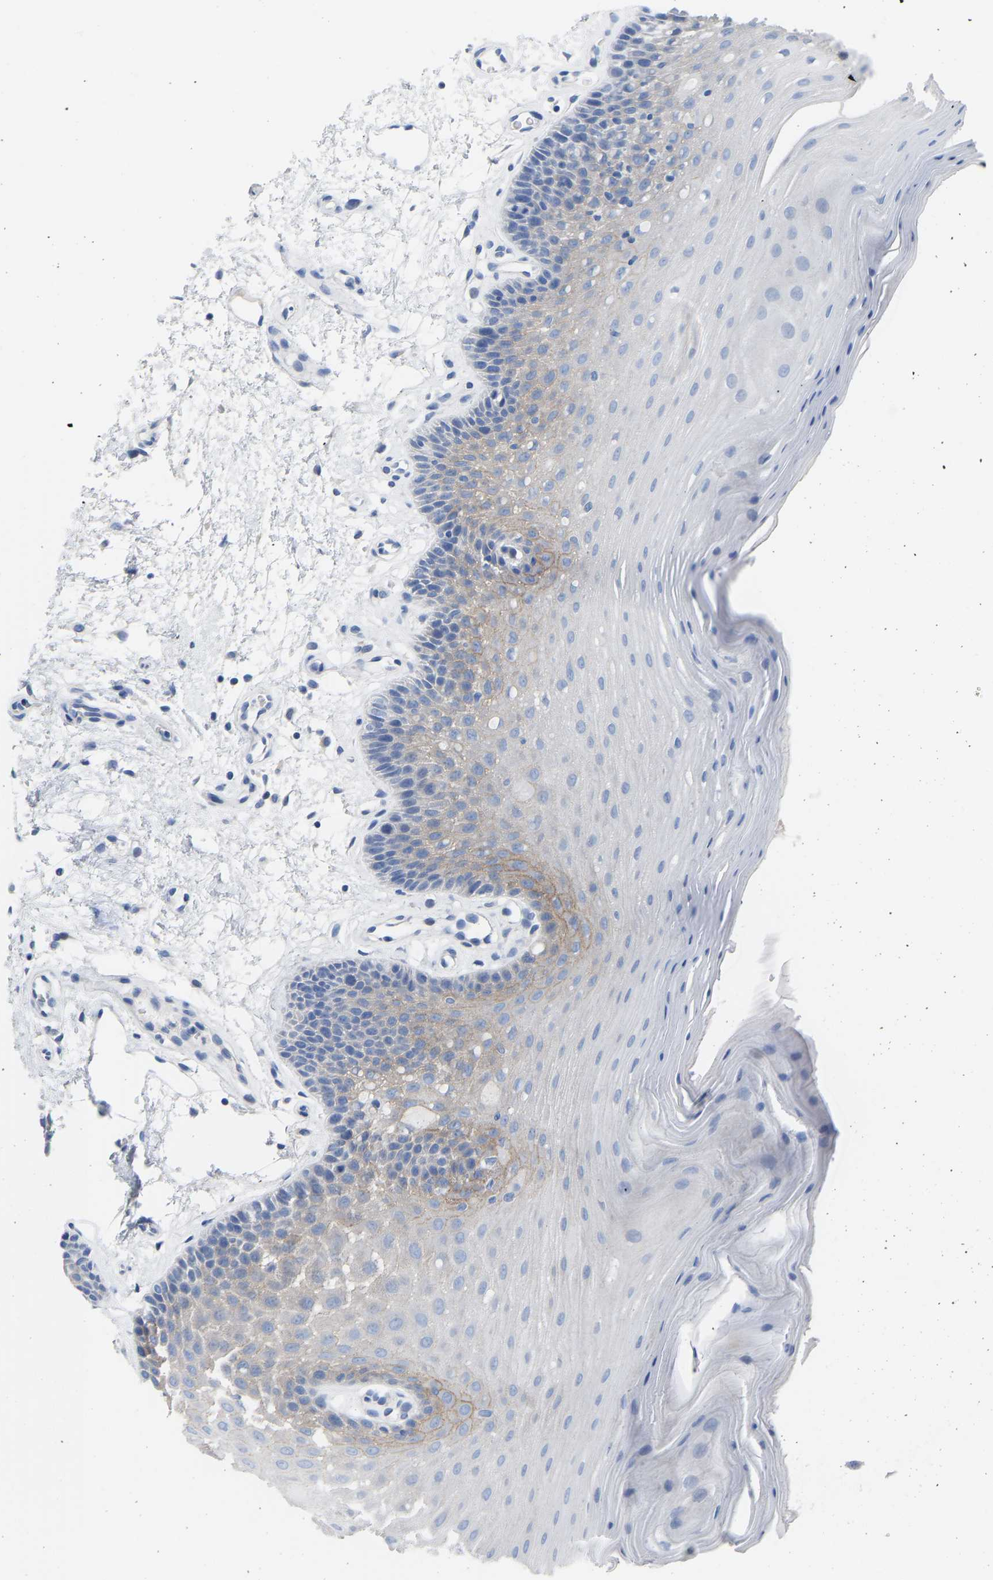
{"staining": {"intensity": "moderate", "quantity": "<25%", "location": "cytoplasmic/membranous"}, "tissue": "oral mucosa", "cell_type": "Squamous epithelial cells", "image_type": "normal", "snomed": [{"axis": "morphology", "description": "Normal tissue, NOS"}, {"axis": "morphology", "description": "Squamous cell carcinoma, NOS"}, {"axis": "topography", "description": "Oral tissue"}, {"axis": "topography", "description": "Head-Neck"}], "caption": "Oral mucosa stained with DAB immunohistochemistry shows low levels of moderate cytoplasmic/membranous staining in about <25% of squamous epithelial cells.", "gene": "OLIG2", "patient": {"sex": "male", "age": 71}}